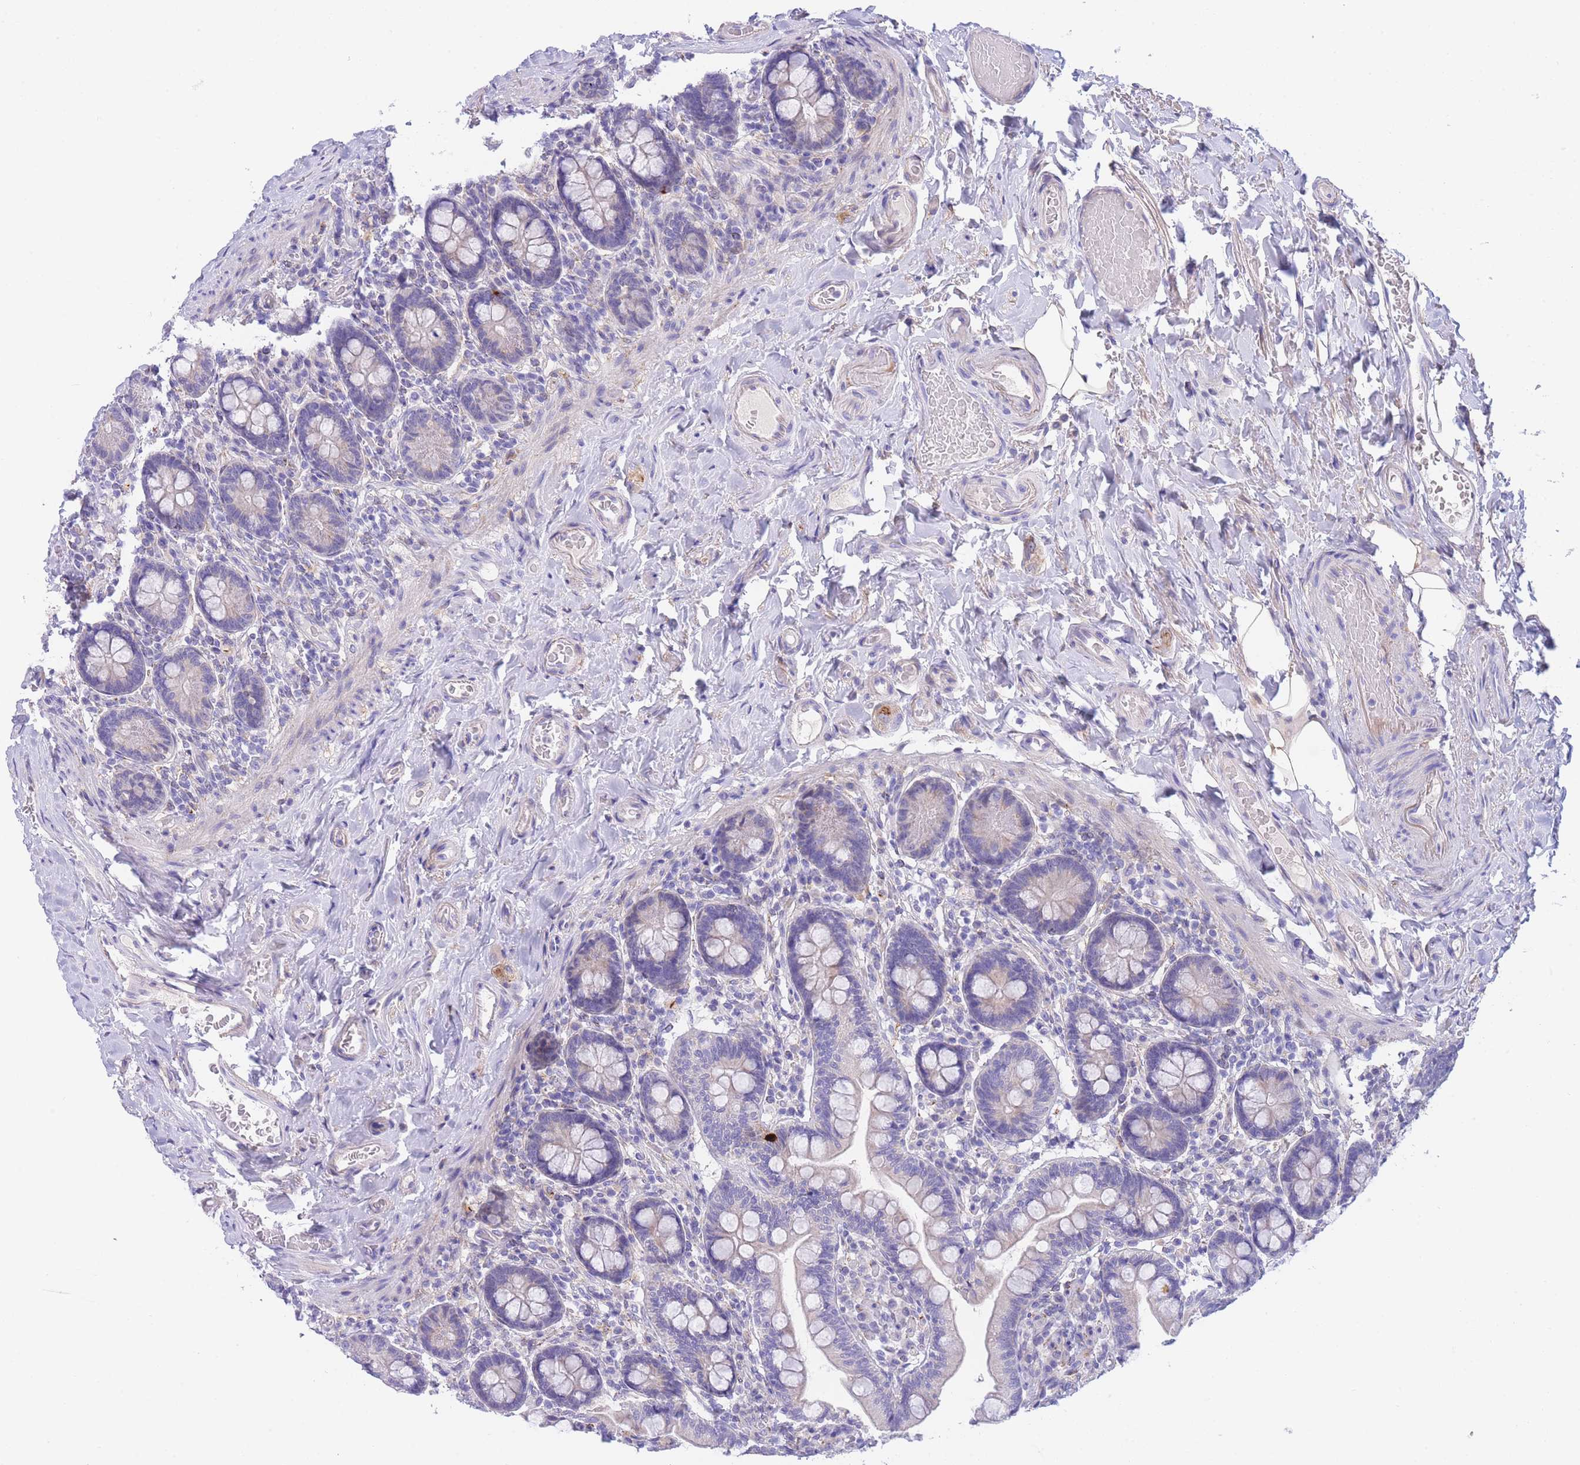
{"staining": {"intensity": "weak", "quantity": "25%-75%", "location": "cytoplasmic/membranous"}, "tissue": "small intestine", "cell_type": "Glandular cells", "image_type": "normal", "snomed": [{"axis": "morphology", "description": "Normal tissue, NOS"}, {"axis": "topography", "description": "Small intestine"}], "caption": "Small intestine stained with immunohistochemistry (IHC) shows weak cytoplasmic/membranous positivity in about 25%-75% of glandular cells.", "gene": "PCDHB3", "patient": {"sex": "female", "age": 64}}